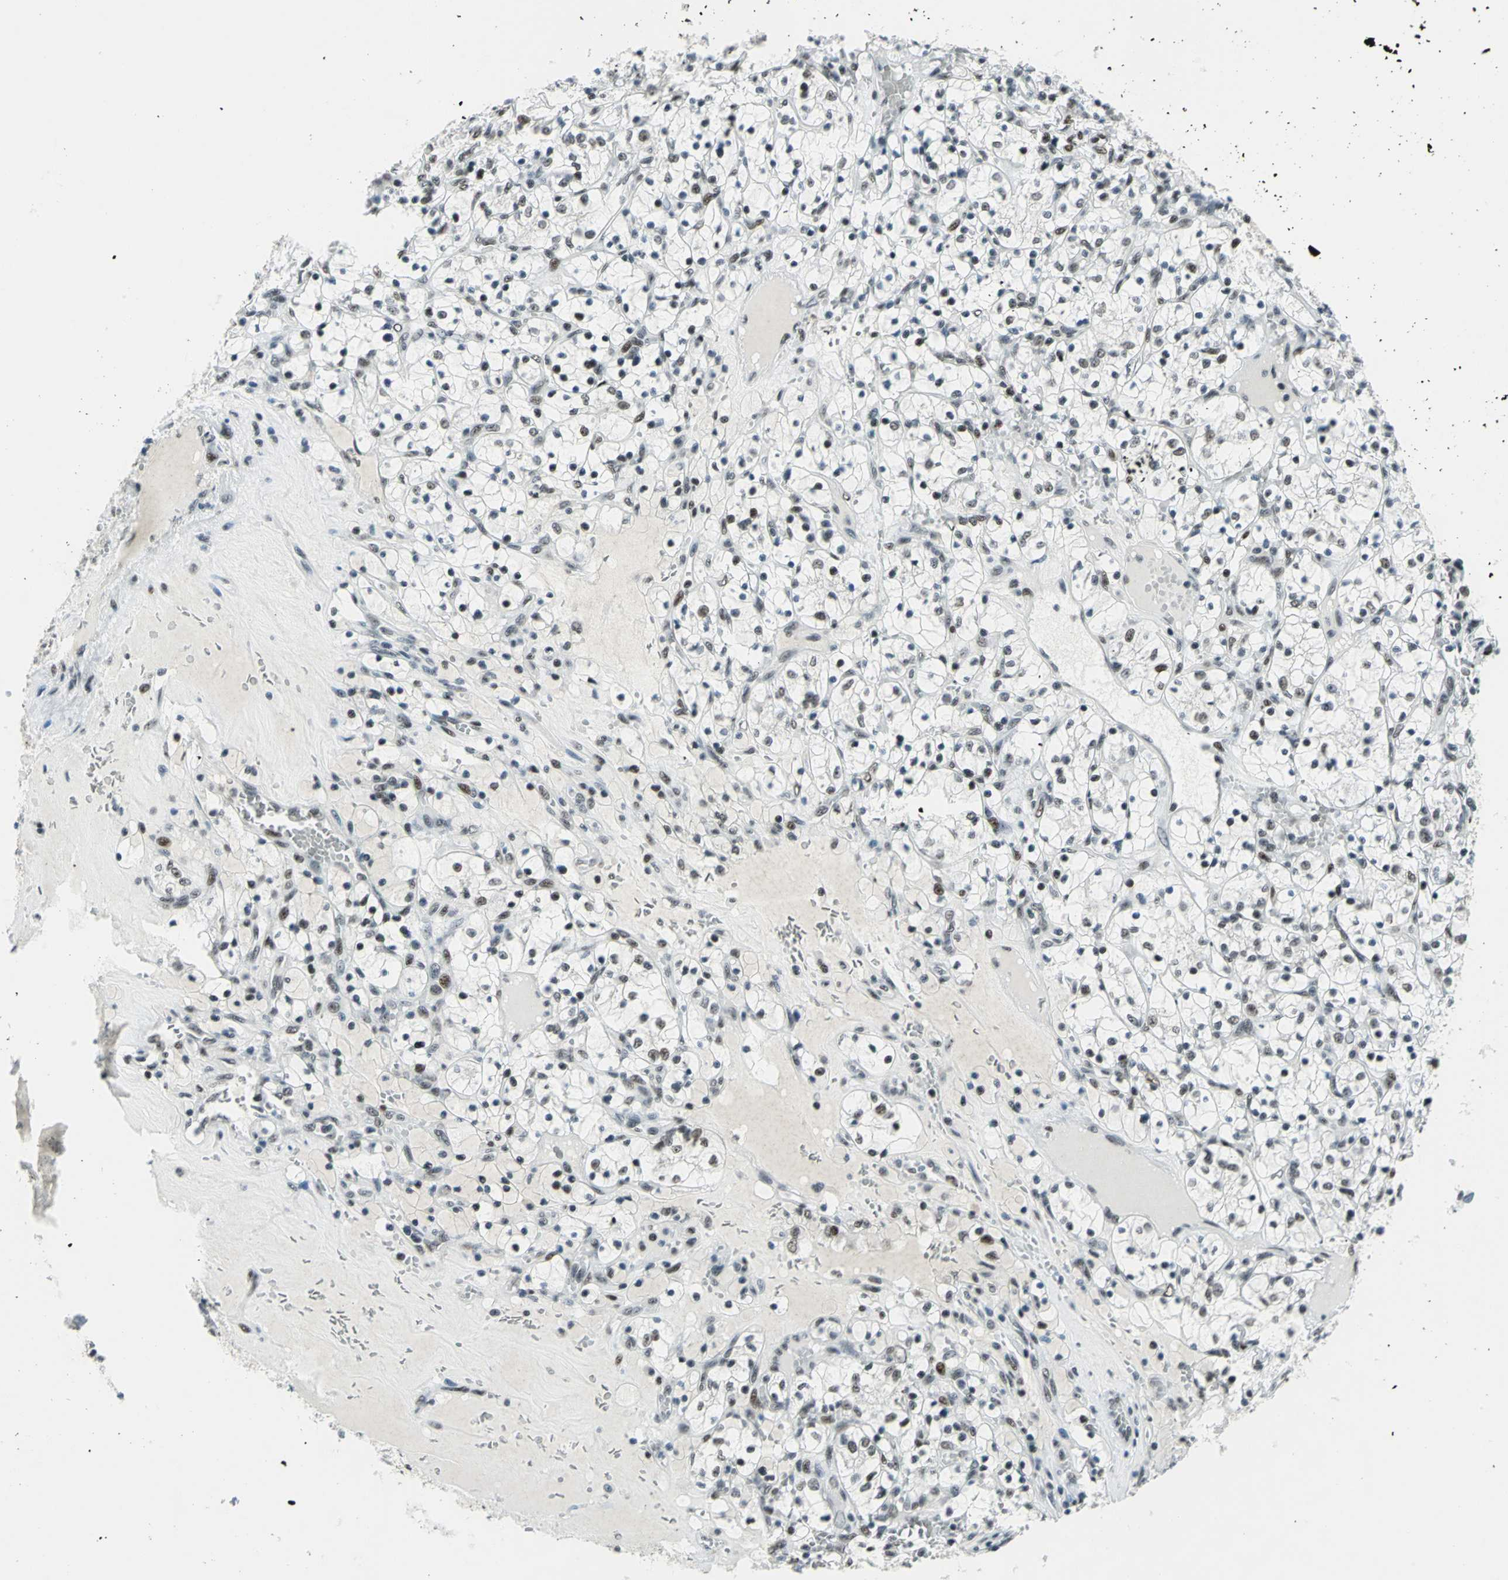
{"staining": {"intensity": "moderate", "quantity": ">75%", "location": "nuclear"}, "tissue": "renal cancer", "cell_type": "Tumor cells", "image_type": "cancer", "snomed": [{"axis": "morphology", "description": "Adenocarcinoma, NOS"}, {"axis": "topography", "description": "Kidney"}], "caption": "A medium amount of moderate nuclear positivity is present in approximately >75% of tumor cells in renal adenocarcinoma tissue. (brown staining indicates protein expression, while blue staining denotes nuclei).", "gene": "KAT6B", "patient": {"sex": "female", "age": 69}}